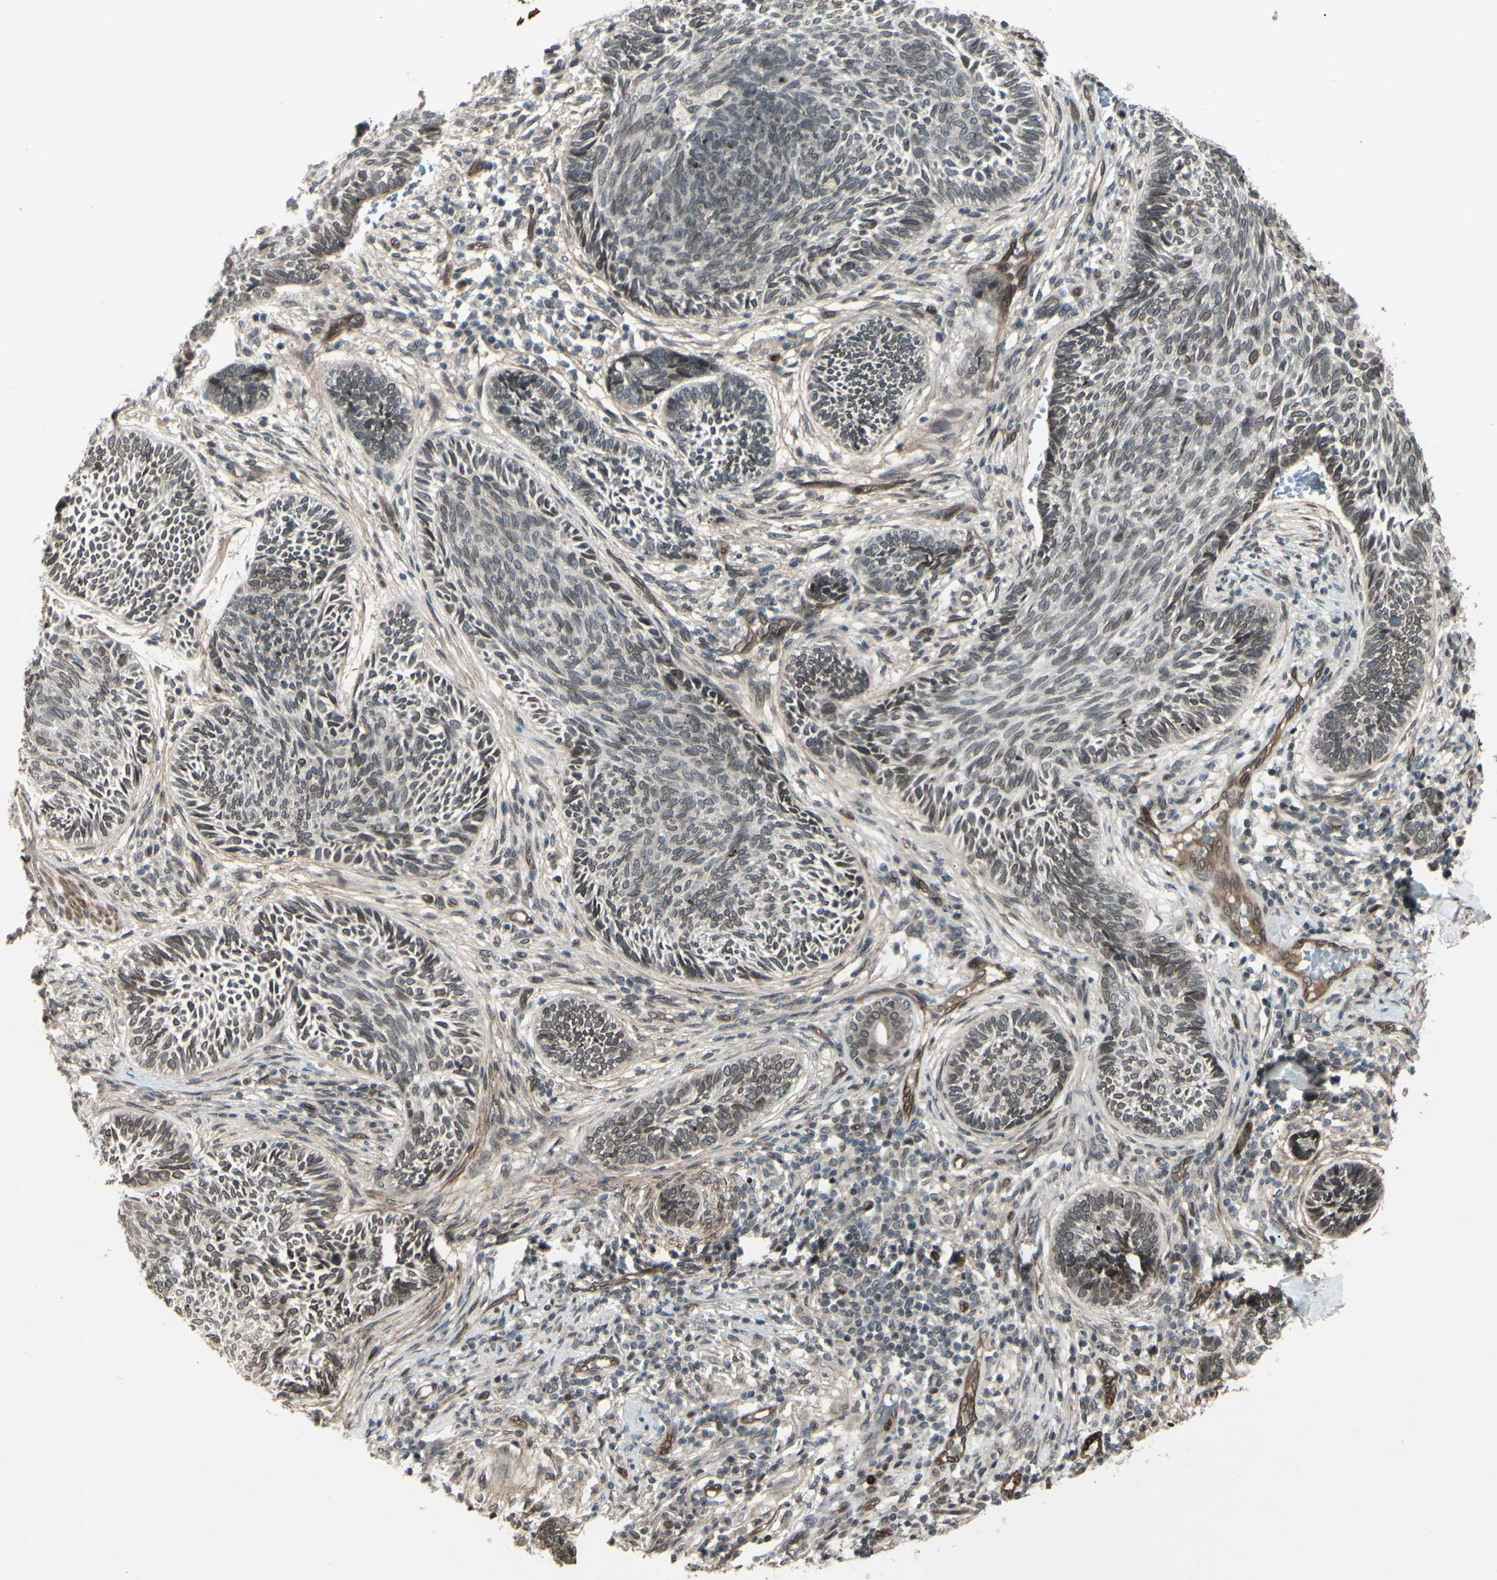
{"staining": {"intensity": "weak", "quantity": "<25%", "location": "cytoplasmic/membranous,nuclear"}, "tissue": "skin cancer", "cell_type": "Tumor cells", "image_type": "cancer", "snomed": [{"axis": "morphology", "description": "Papilloma, NOS"}, {"axis": "morphology", "description": "Basal cell carcinoma"}, {"axis": "topography", "description": "Skin"}], "caption": "Human skin basal cell carcinoma stained for a protein using immunohistochemistry (IHC) exhibits no positivity in tumor cells.", "gene": "MLF2", "patient": {"sex": "male", "age": 87}}